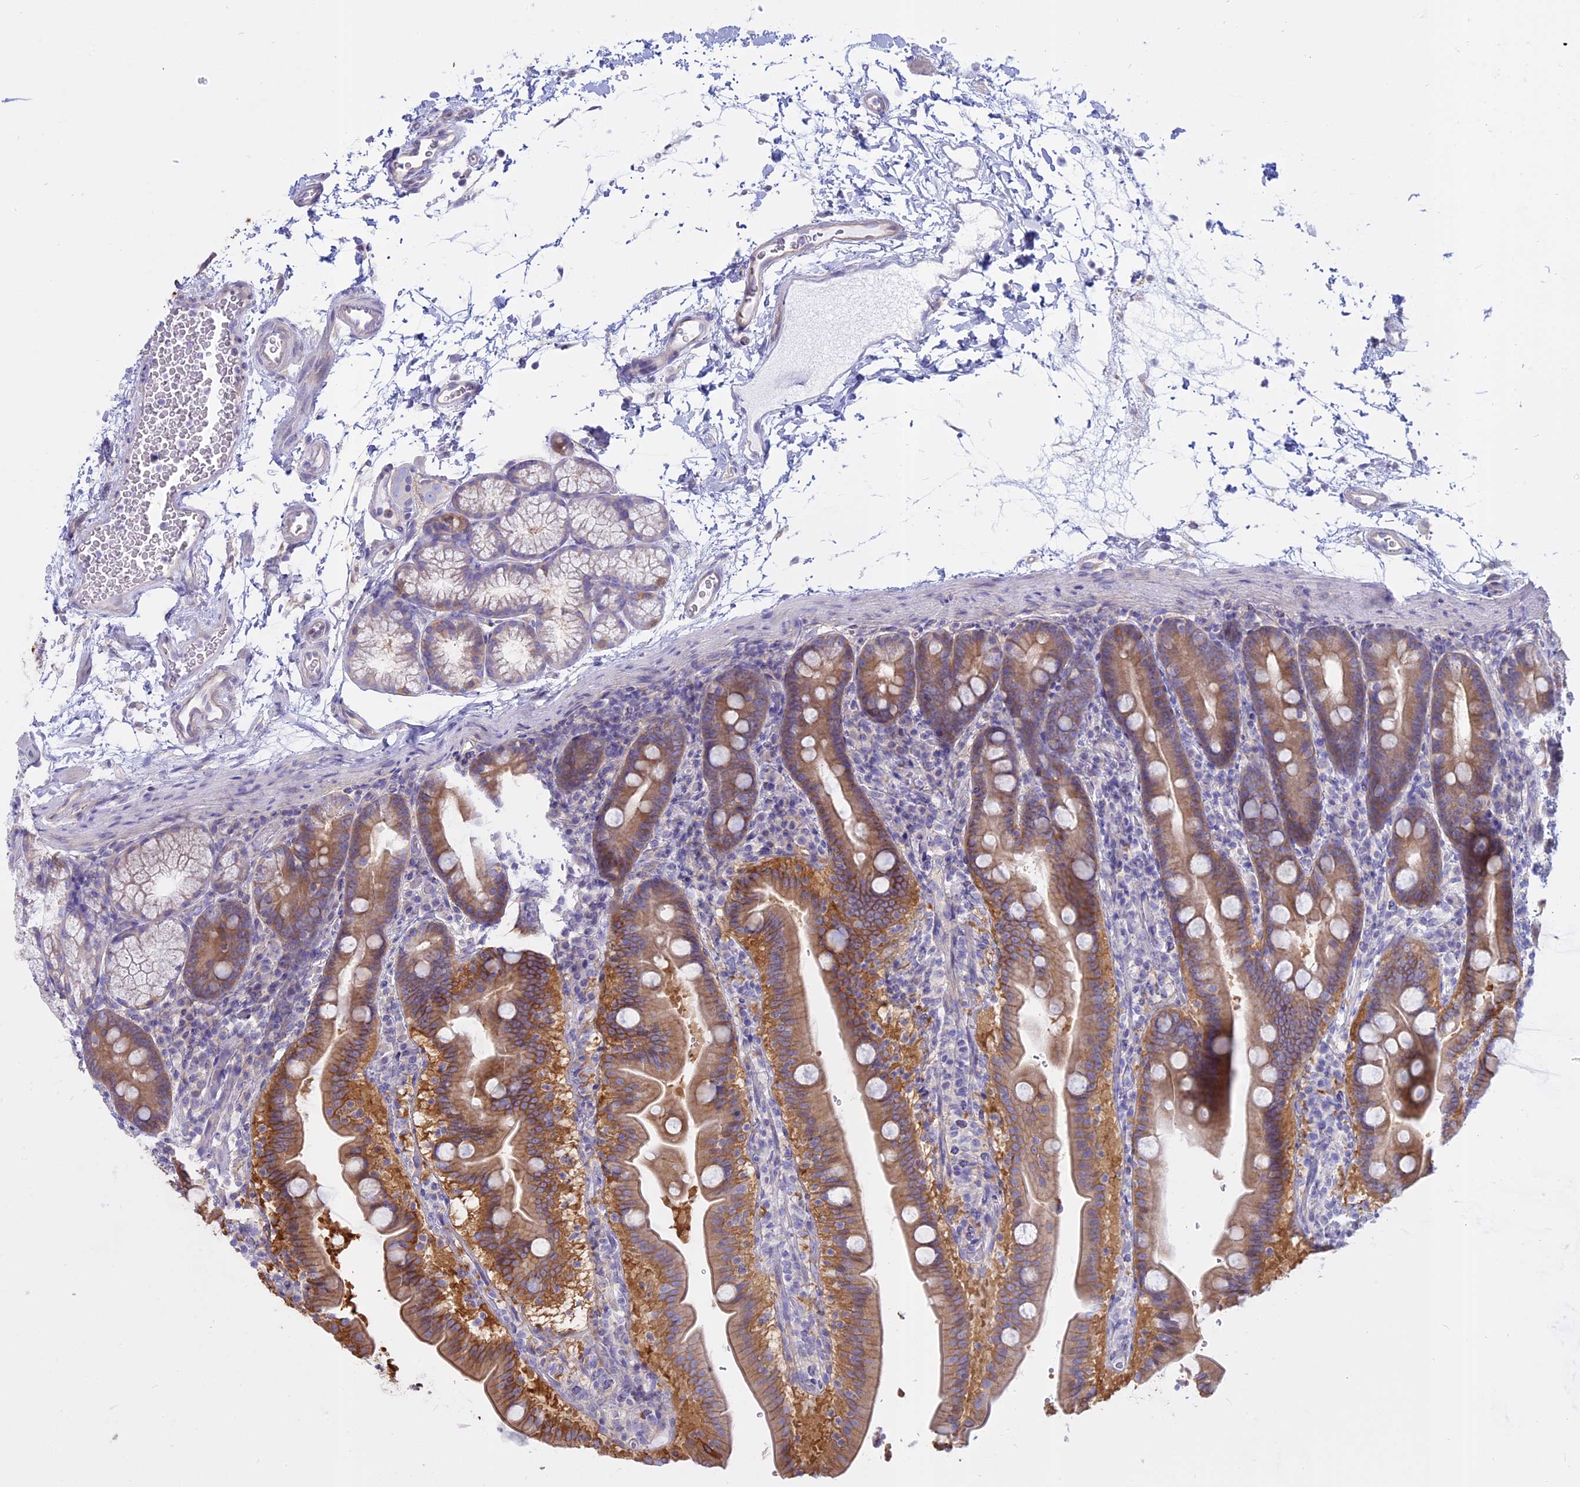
{"staining": {"intensity": "moderate", "quantity": "25%-75%", "location": "cytoplasmic/membranous"}, "tissue": "duodenum", "cell_type": "Glandular cells", "image_type": "normal", "snomed": [{"axis": "morphology", "description": "Normal tissue, NOS"}, {"axis": "topography", "description": "Duodenum"}], "caption": "Immunohistochemistry (IHC) of unremarkable duodenum displays medium levels of moderate cytoplasmic/membranous staining in about 25%-75% of glandular cells. Using DAB (3,3'-diaminobenzidine) (brown) and hematoxylin (blue) stains, captured at high magnification using brightfield microscopy.", "gene": "AHCYL1", "patient": {"sex": "male", "age": 54}}